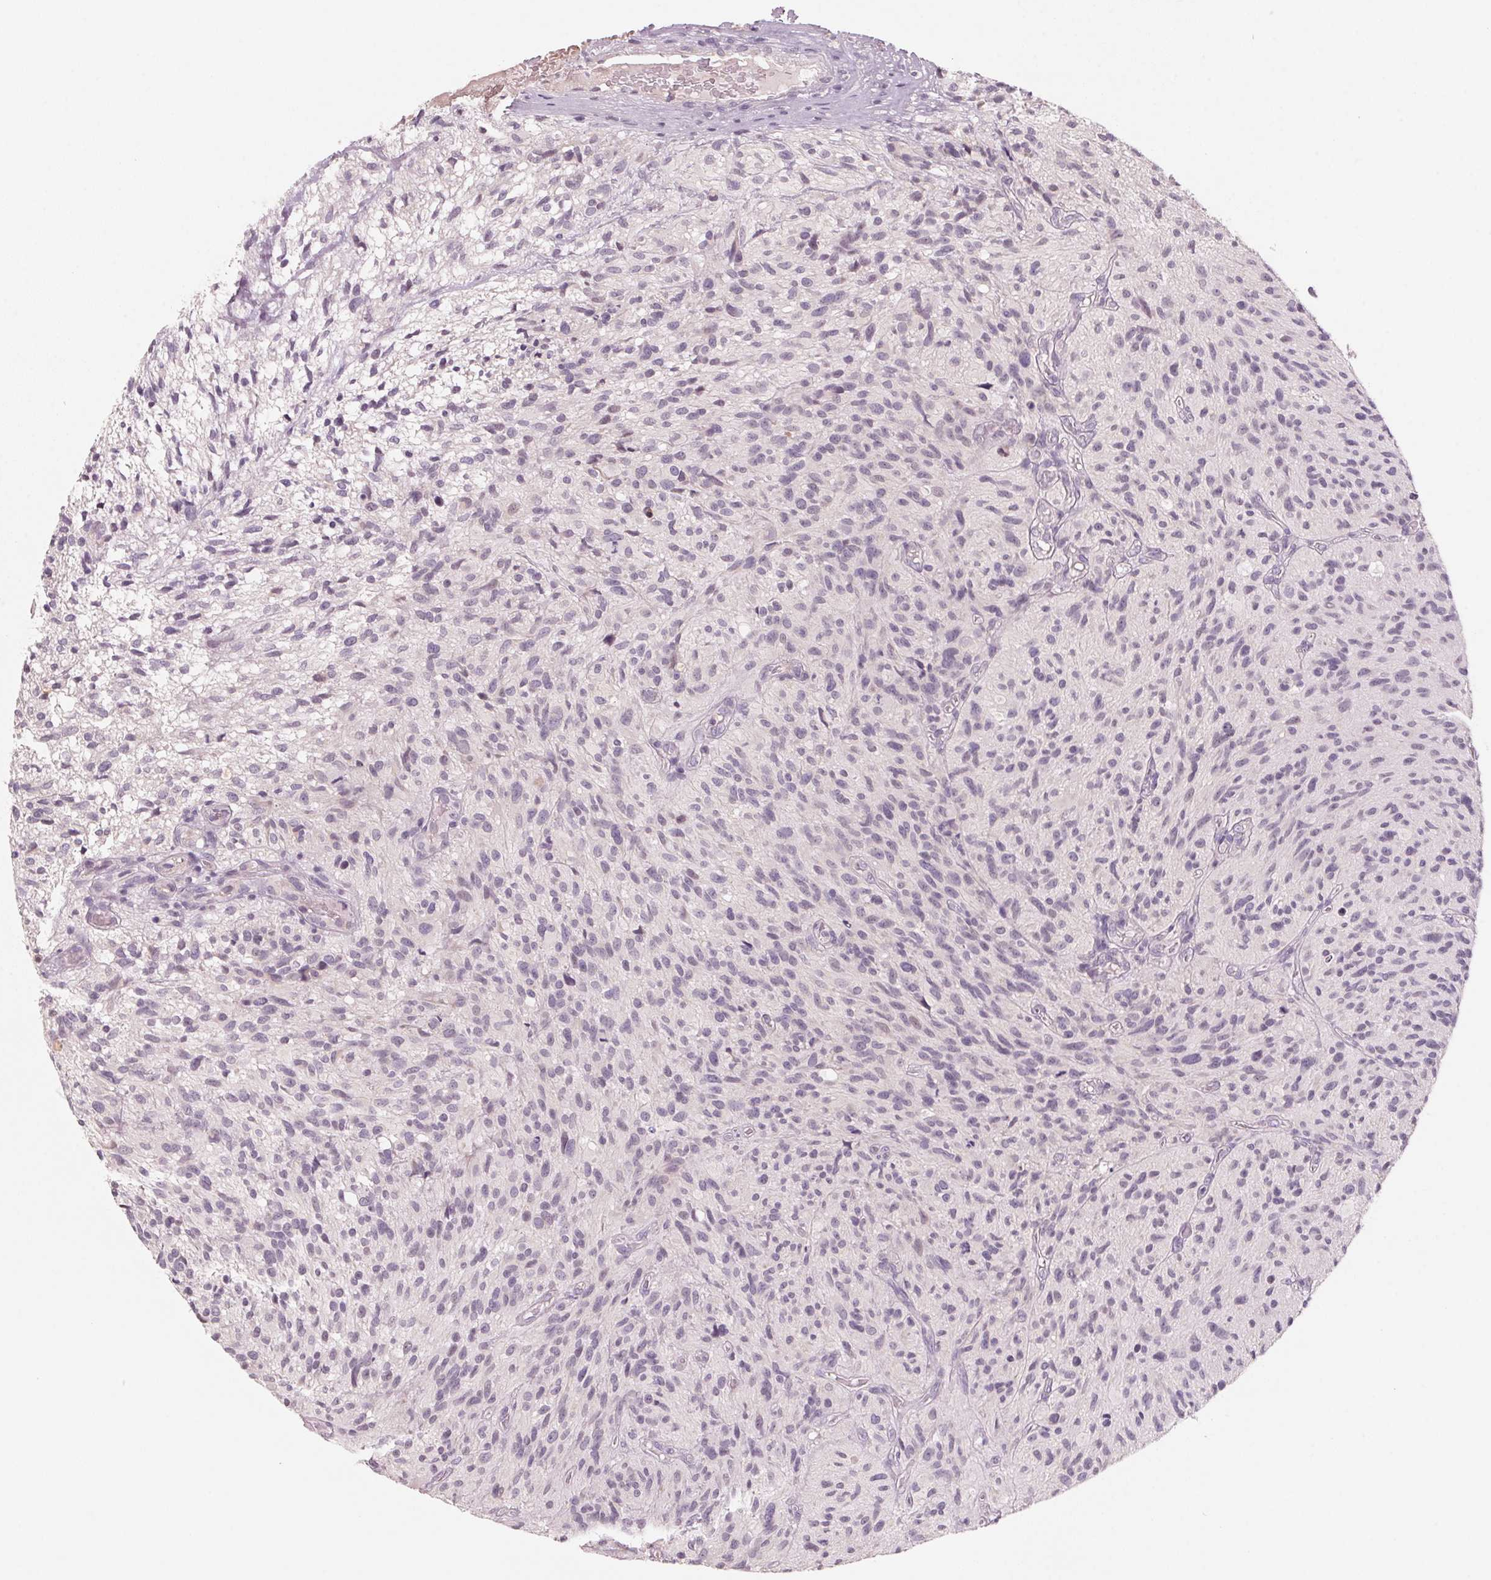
{"staining": {"intensity": "negative", "quantity": "none", "location": "none"}, "tissue": "glioma", "cell_type": "Tumor cells", "image_type": "cancer", "snomed": [{"axis": "morphology", "description": "Glioma, malignant, High grade"}, {"axis": "topography", "description": "Brain"}], "caption": "The image reveals no staining of tumor cells in glioma.", "gene": "ADAM20", "patient": {"sex": "male", "age": 75}}